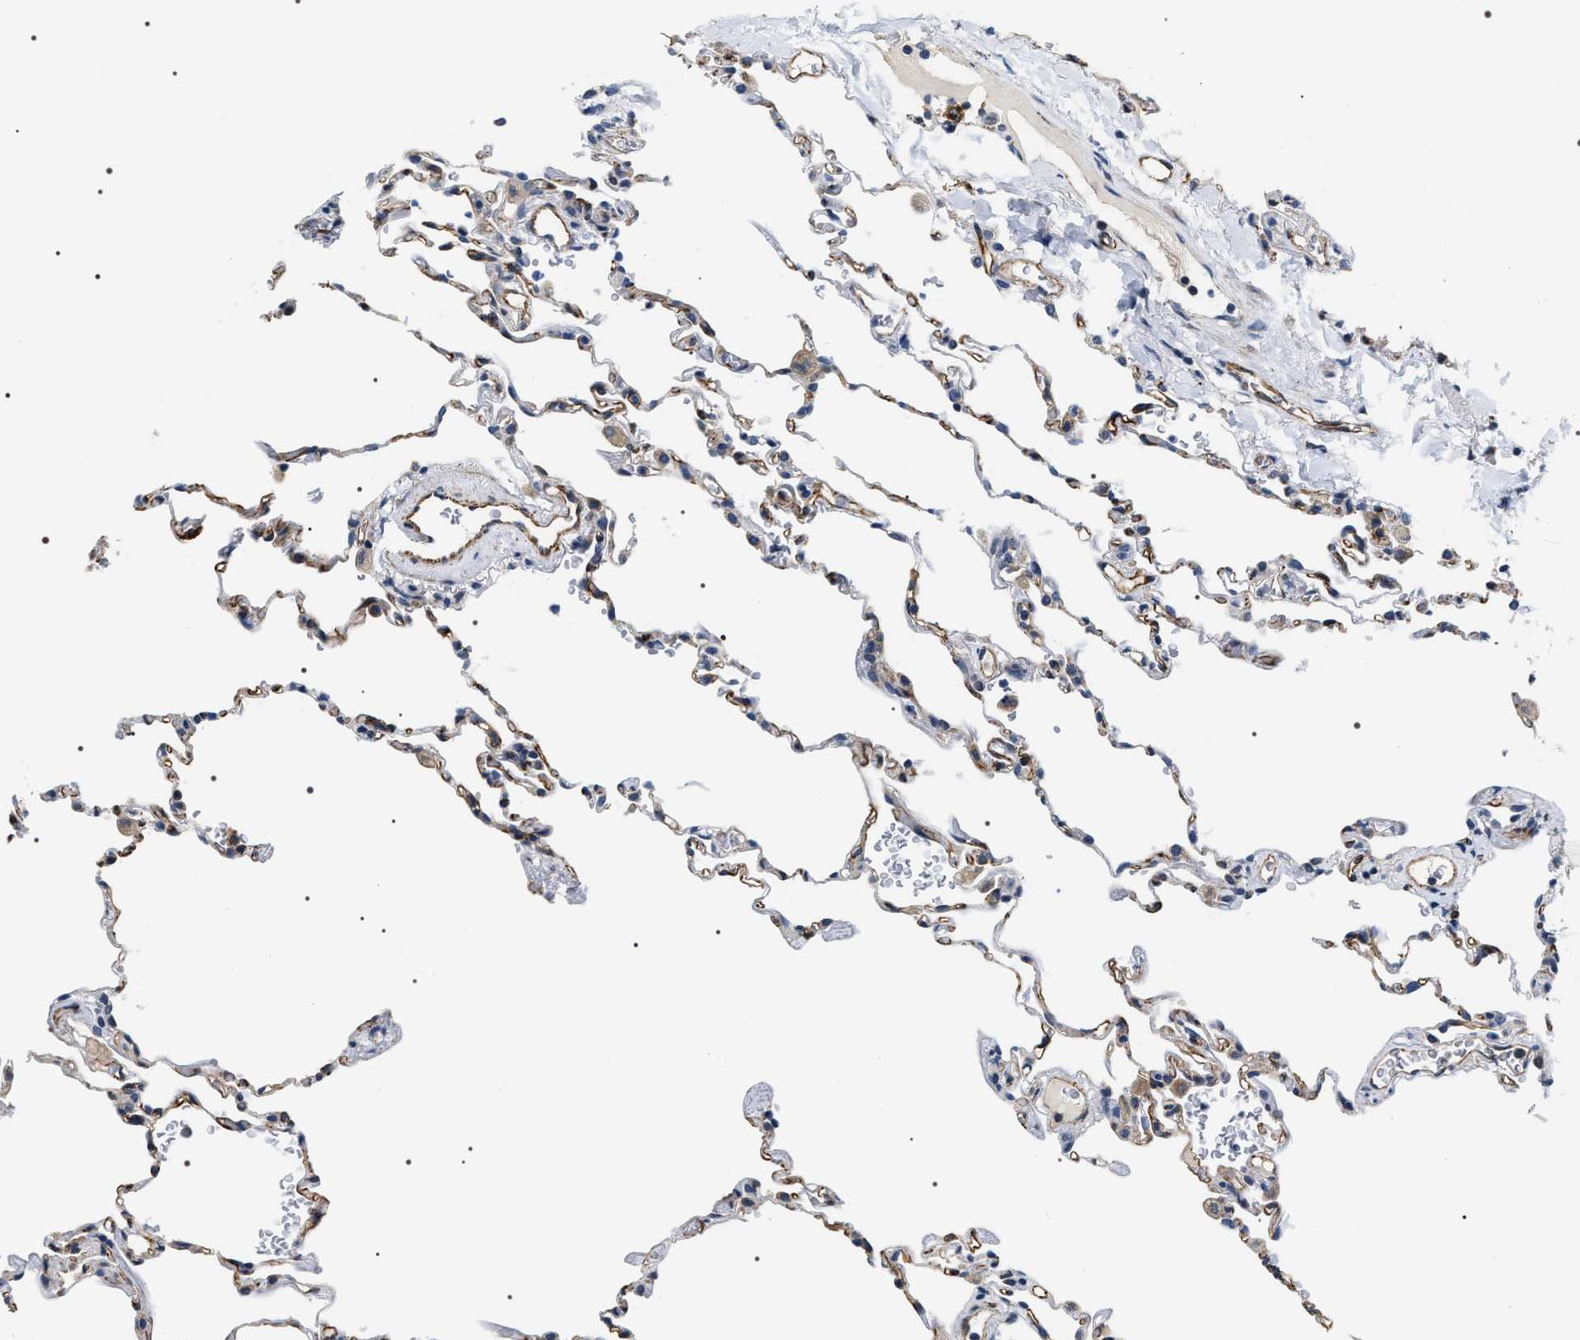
{"staining": {"intensity": "weak", "quantity": "<25%", "location": "cytoplasmic/membranous"}, "tissue": "lung", "cell_type": "Alveolar cells", "image_type": "normal", "snomed": [{"axis": "morphology", "description": "Normal tissue, NOS"}, {"axis": "topography", "description": "Lung"}], "caption": "Lung stained for a protein using immunohistochemistry (IHC) shows no positivity alveolar cells.", "gene": "PKD1L1", "patient": {"sex": "male", "age": 59}}